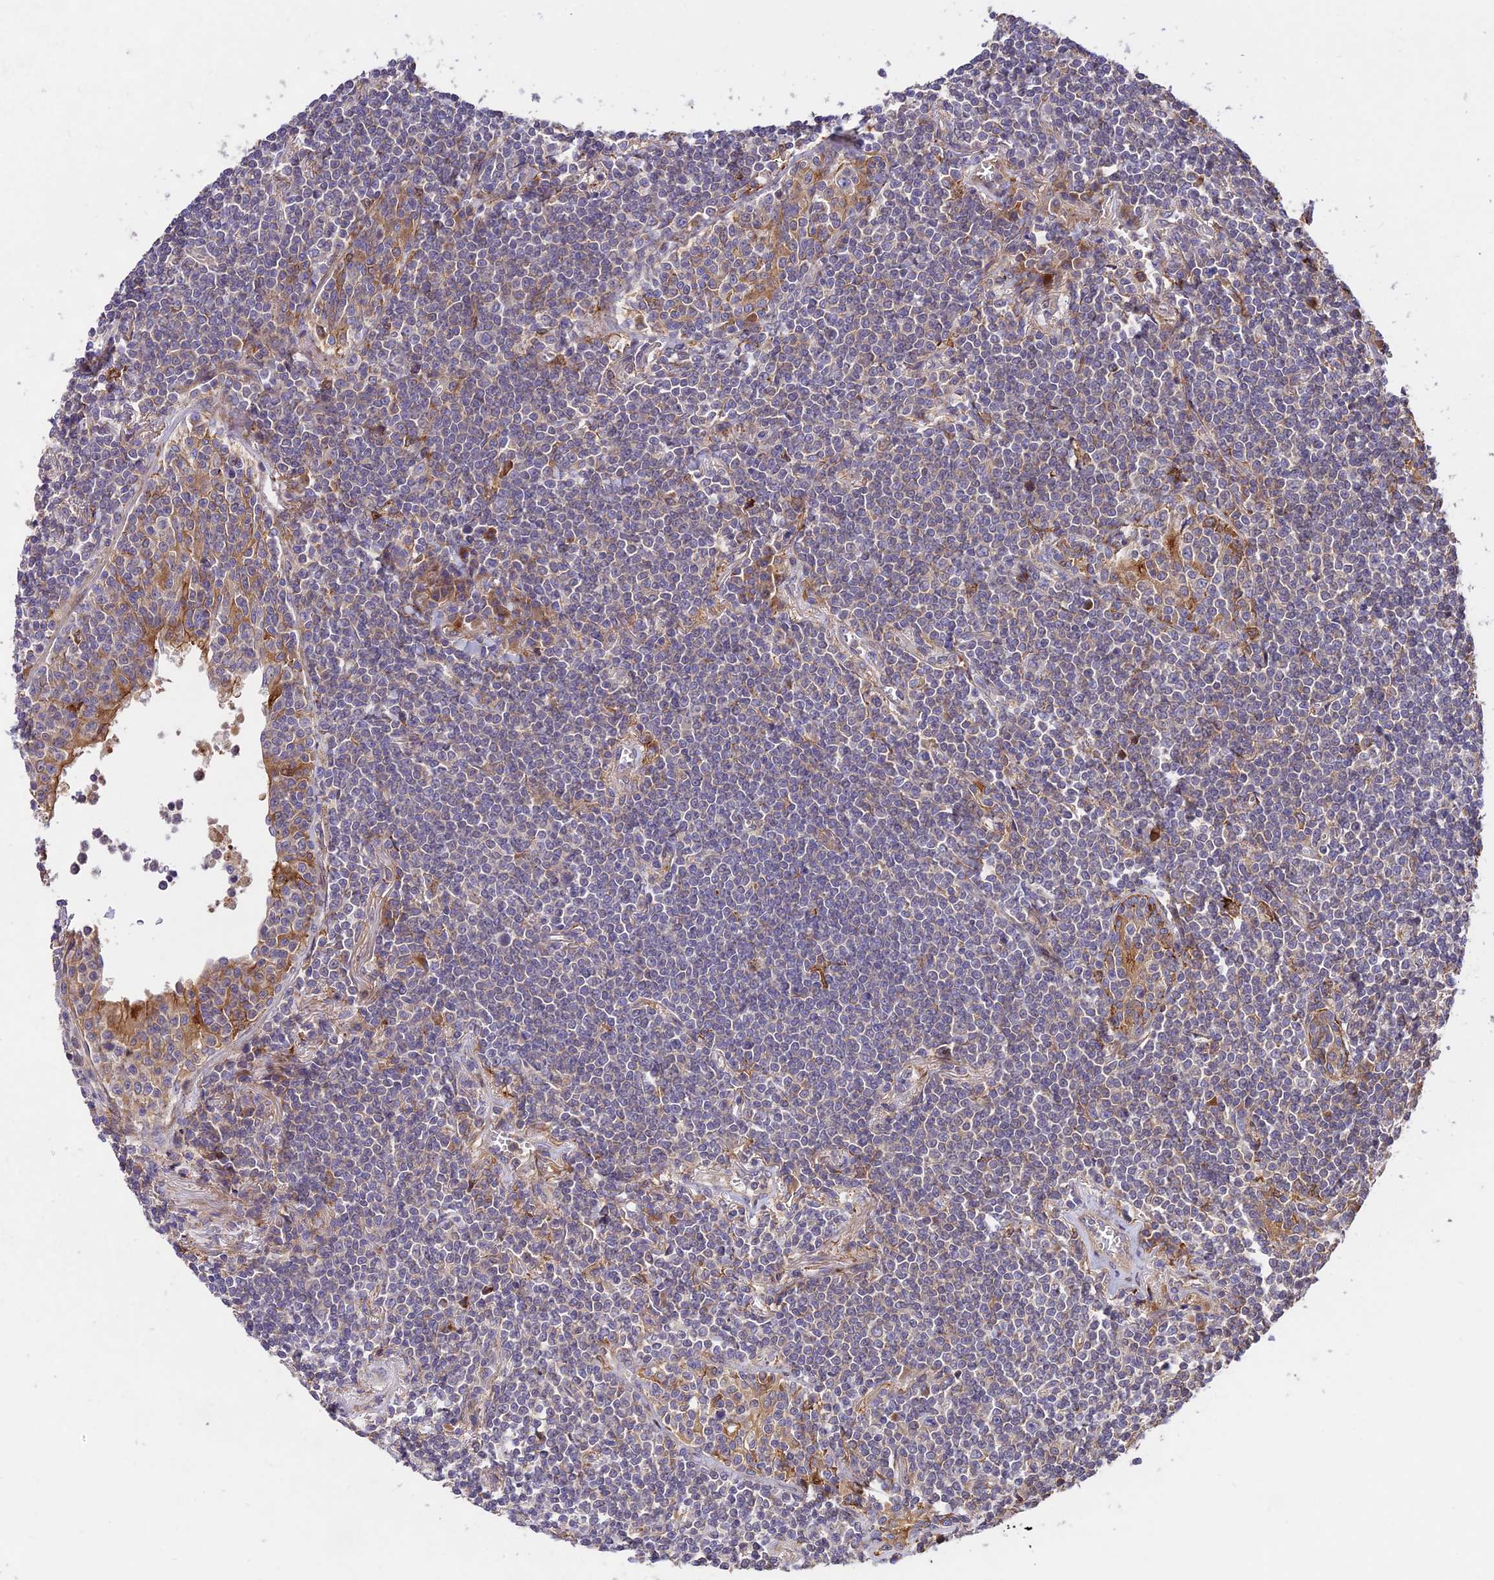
{"staining": {"intensity": "negative", "quantity": "none", "location": "none"}, "tissue": "lymphoma", "cell_type": "Tumor cells", "image_type": "cancer", "snomed": [{"axis": "morphology", "description": "Malignant lymphoma, non-Hodgkin's type, Low grade"}, {"axis": "topography", "description": "Lung"}], "caption": "Tumor cells are negative for brown protein staining in malignant lymphoma, non-Hodgkin's type (low-grade).", "gene": "ROCK1", "patient": {"sex": "female", "age": 71}}